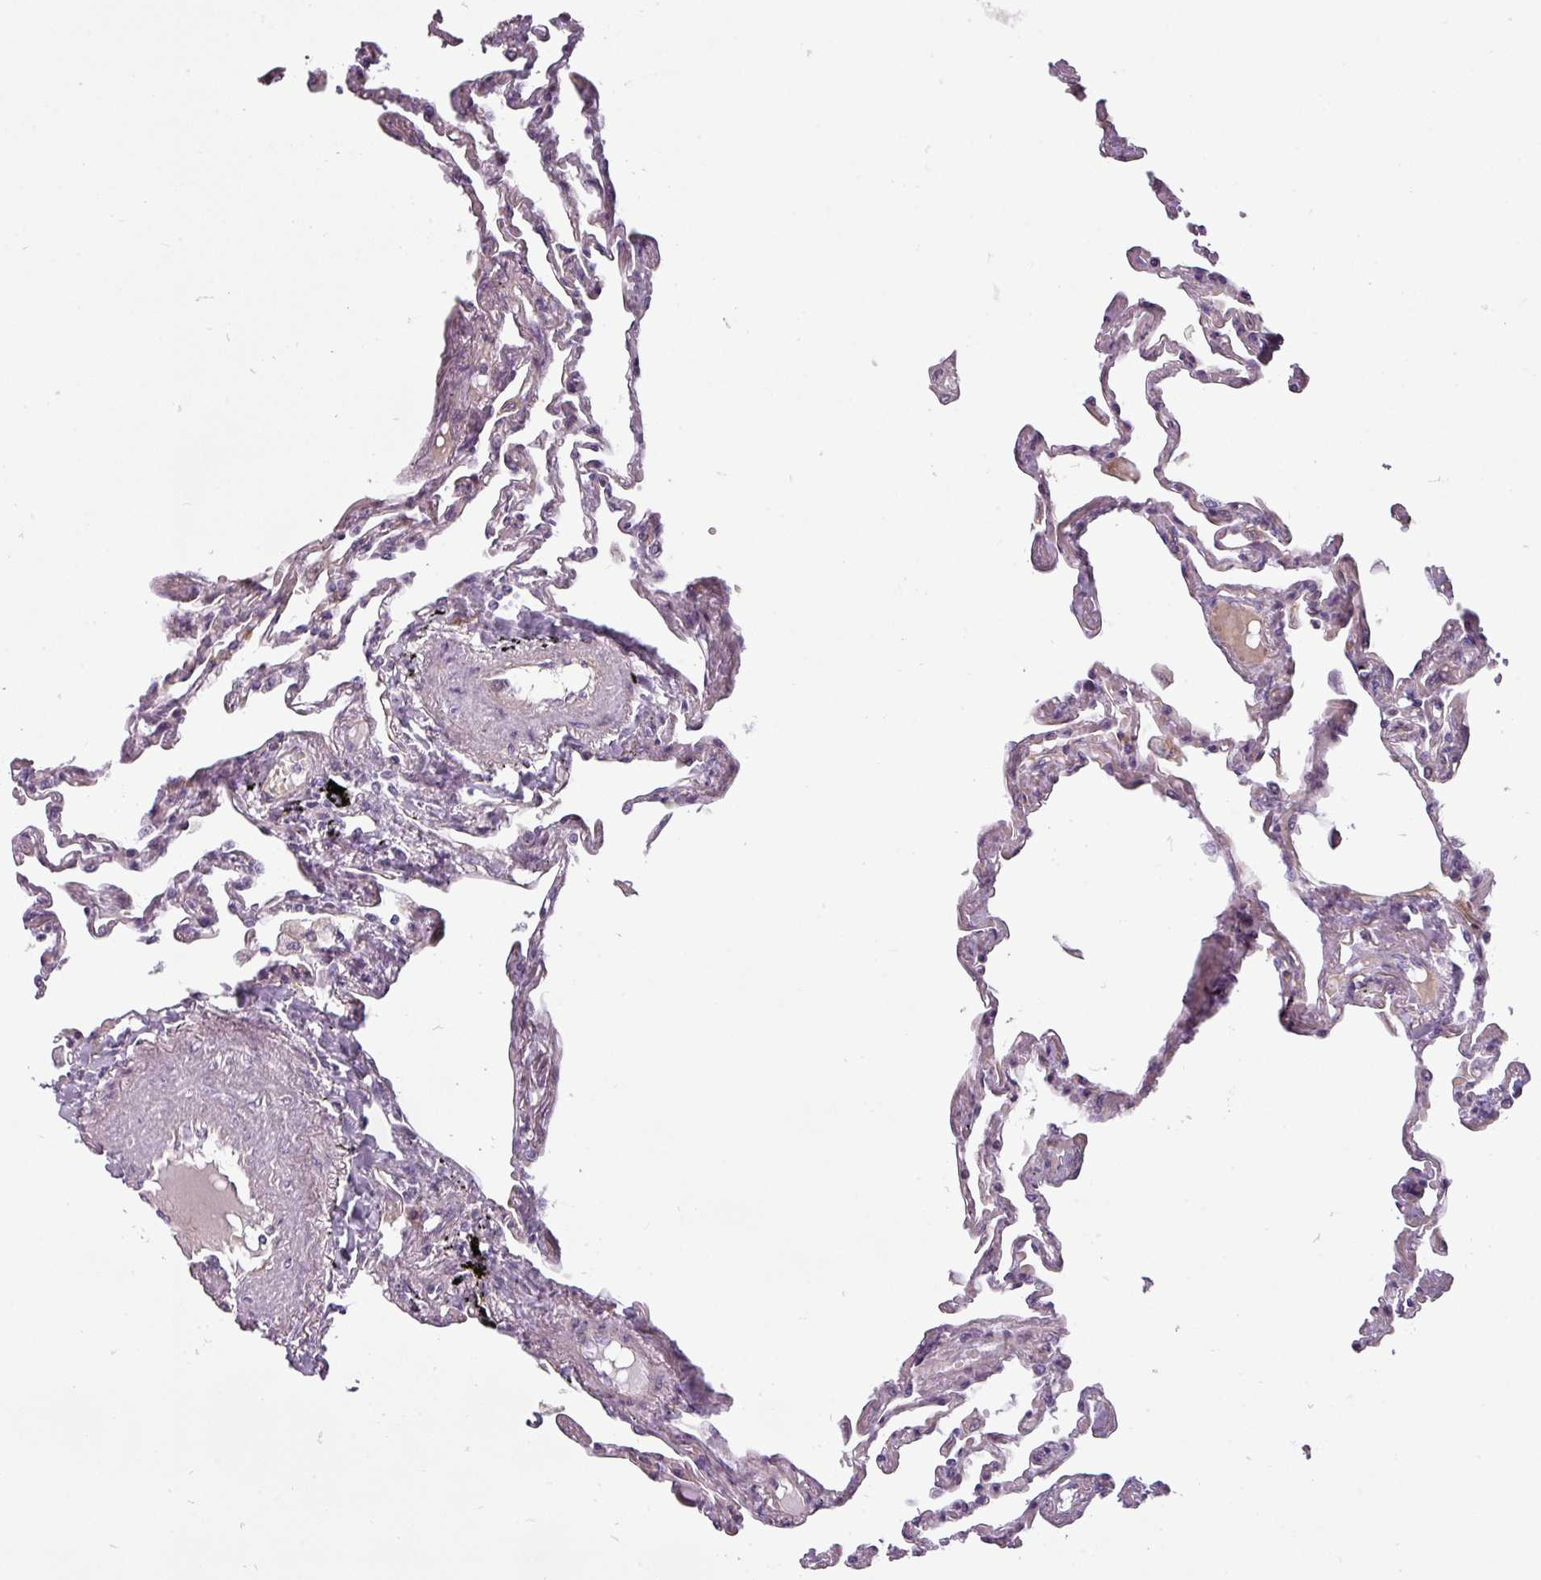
{"staining": {"intensity": "negative", "quantity": "none", "location": "none"}, "tissue": "lung", "cell_type": "Alveolar cells", "image_type": "normal", "snomed": [{"axis": "morphology", "description": "Normal tissue, NOS"}, {"axis": "topography", "description": "Lung"}], "caption": "Immunohistochemical staining of normal lung displays no significant expression in alveolar cells.", "gene": "CHRDL1", "patient": {"sex": "female", "age": 67}}